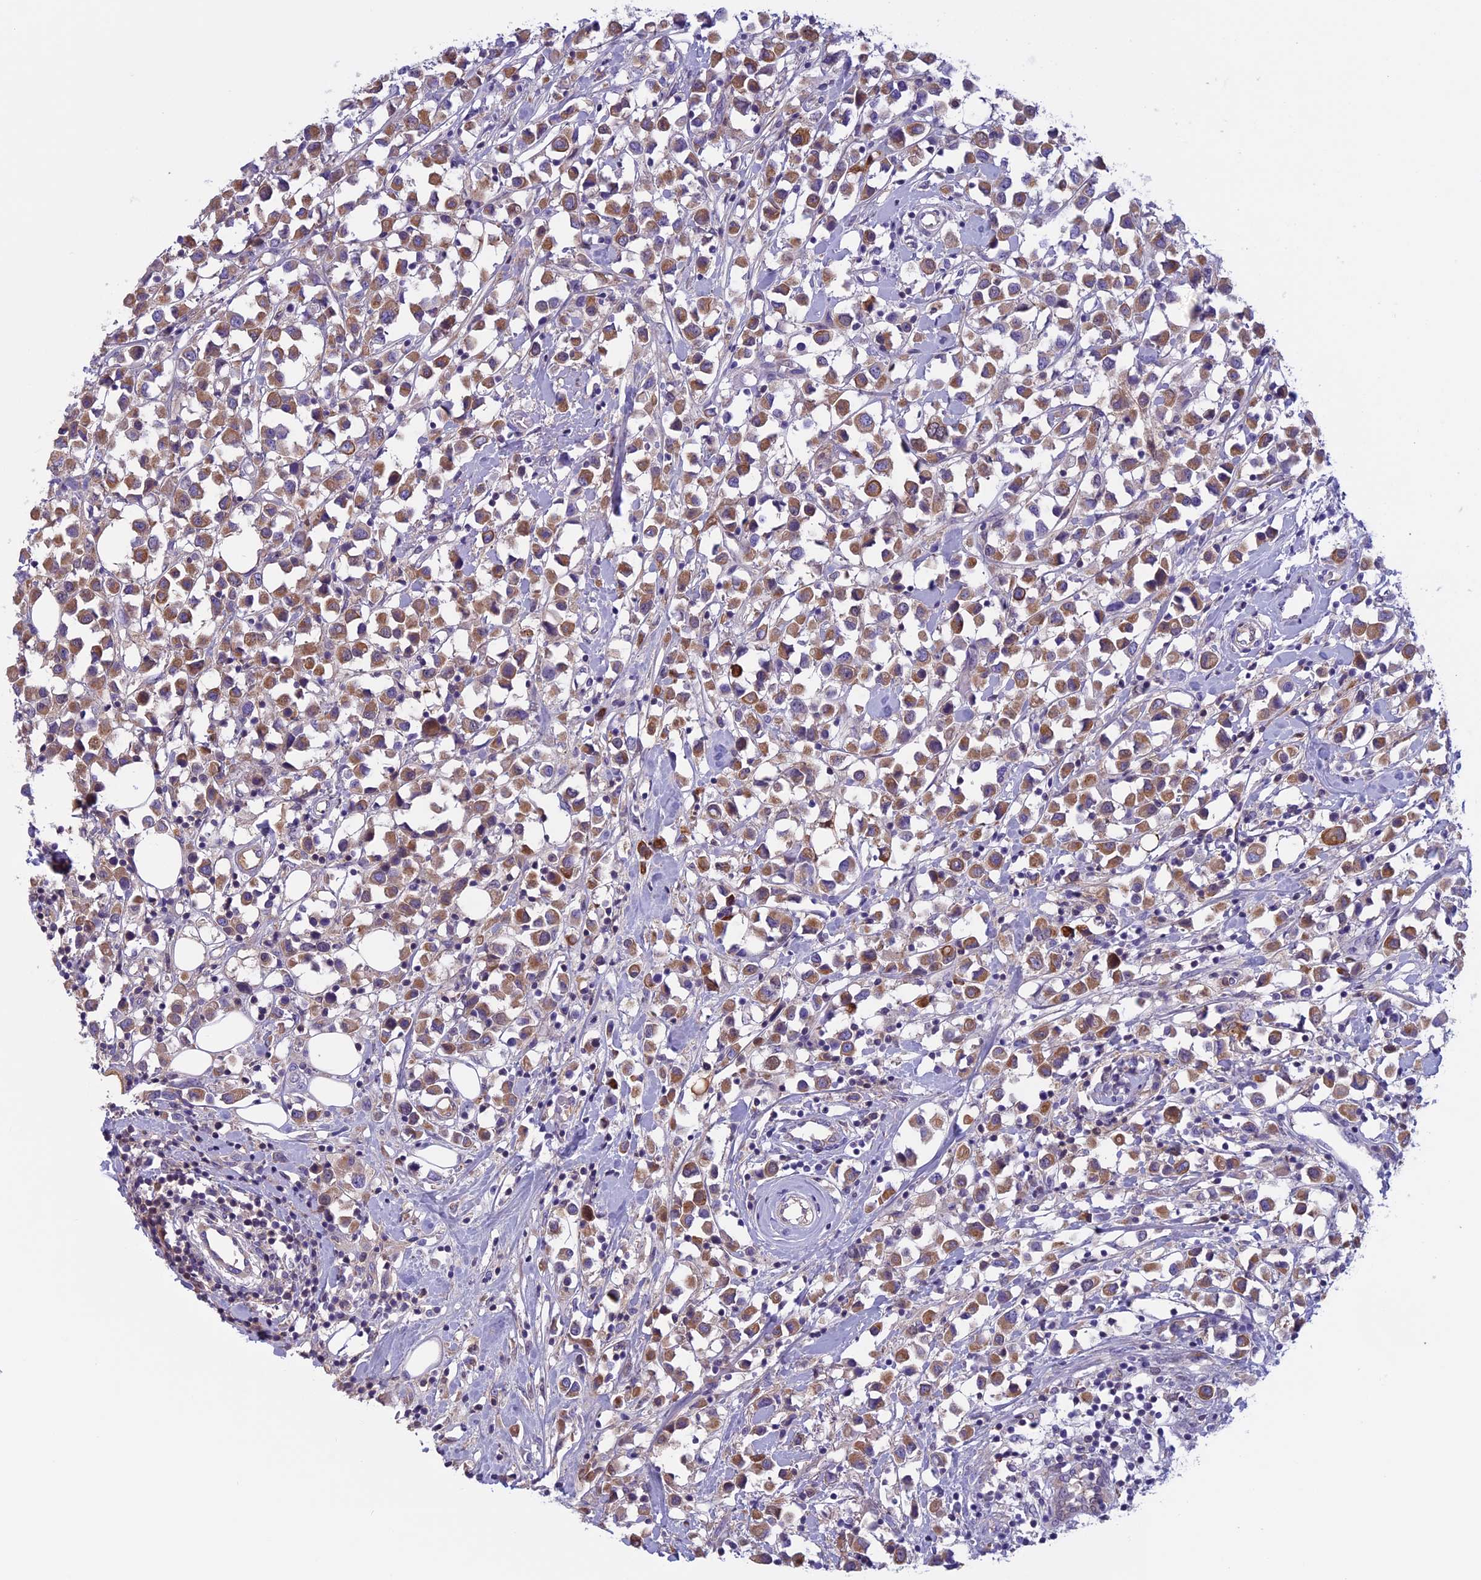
{"staining": {"intensity": "moderate", "quantity": ">75%", "location": "cytoplasmic/membranous"}, "tissue": "breast cancer", "cell_type": "Tumor cells", "image_type": "cancer", "snomed": [{"axis": "morphology", "description": "Duct carcinoma"}, {"axis": "topography", "description": "Breast"}], "caption": "This is an image of immunohistochemistry (IHC) staining of breast cancer, which shows moderate expression in the cytoplasmic/membranous of tumor cells.", "gene": "ANGPTL2", "patient": {"sex": "female", "age": 61}}